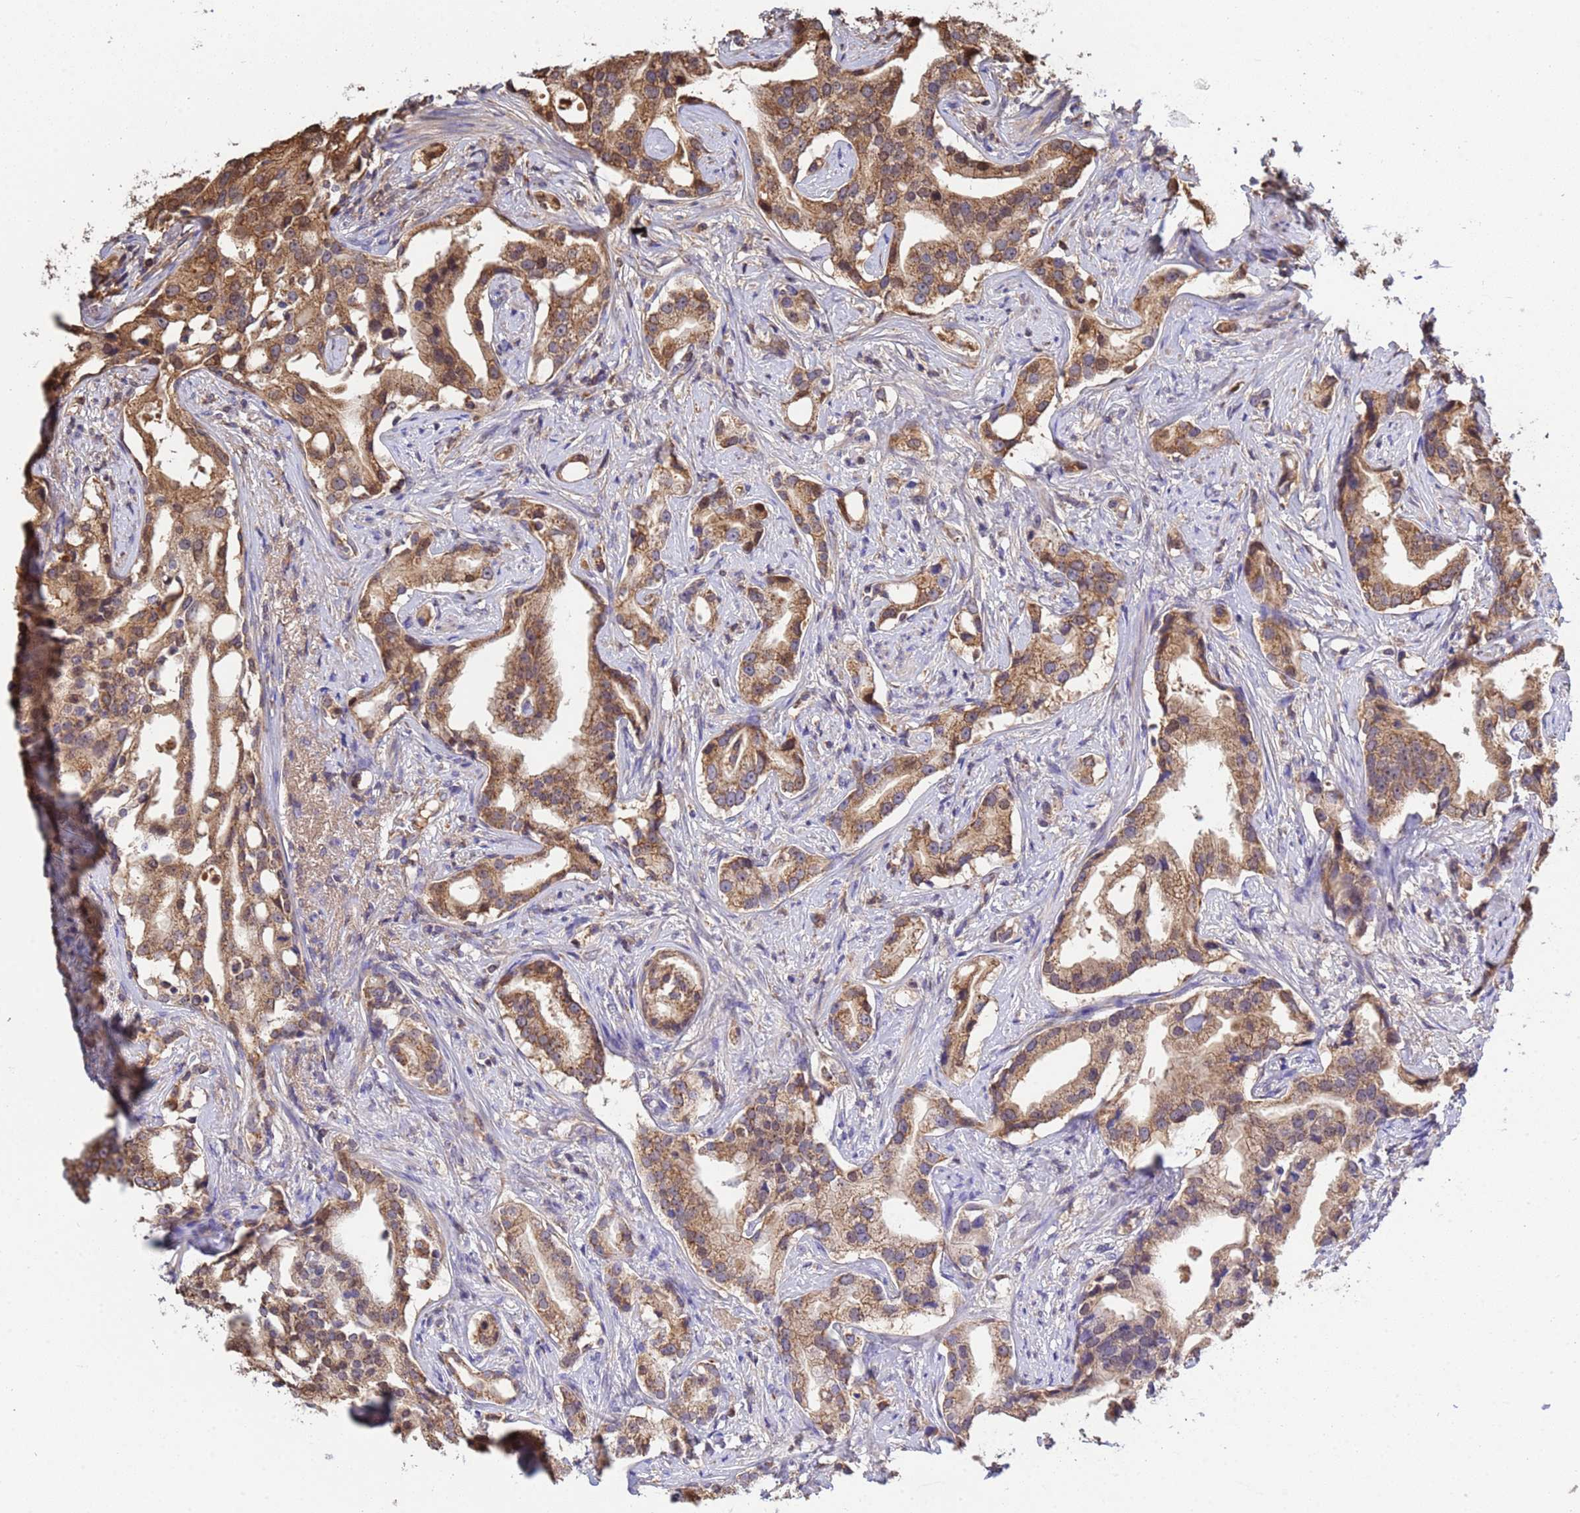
{"staining": {"intensity": "moderate", "quantity": ">75%", "location": "cytoplasmic/membranous"}, "tissue": "prostate cancer", "cell_type": "Tumor cells", "image_type": "cancer", "snomed": [{"axis": "morphology", "description": "Adenocarcinoma, High grade"}, {"axis": "topography", "description": "Prostate"}], "caption": "Protein staining by immunohistochemistry (IHC) exhibits moderate cytoplasmic/membranous staining in about >75% of tumor cells in prostate cancer.", "gene": "GLUD1", "patient": {"sex": "male", "age": 67}}